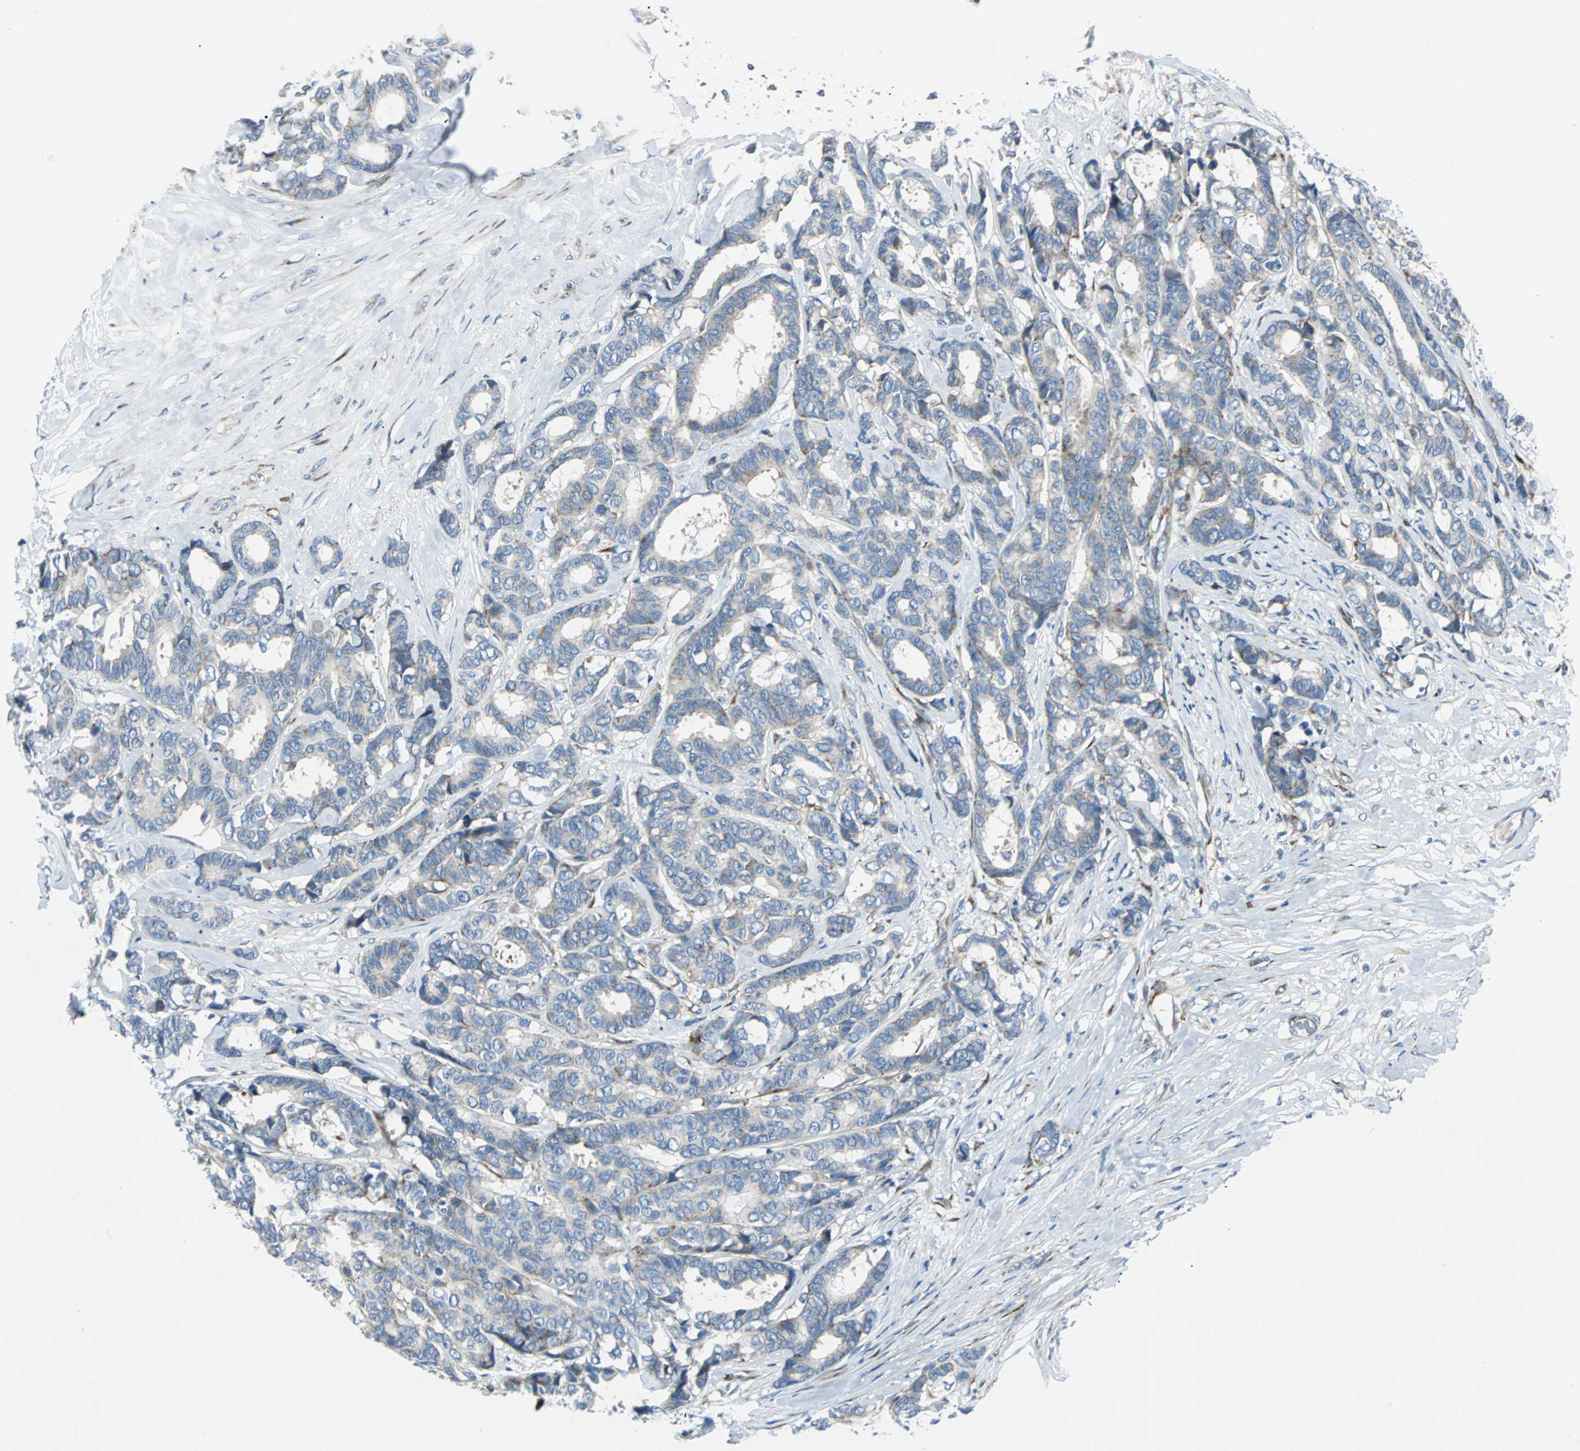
{"staining": {"intensity": "weak", "quantity": "25%-75%", "location": "cytoplasmic/membranous"}, "tissue": "breast cancer", "cell_type": "Tumor cells", "image_type": "cancer", "snomed": [{"axis": "morphology", "description": "Duct carcinoma"}, {"axis": "topography", "description": "Breast"}], "caption": "Immunohistochemical staining of breast cancer (intraductal carcinoma) demonstrates weak cytoplasmic/membranous protein staining in approximately 25%-75% of tumor cells. Using DAB (3,3'-diaminobenzidine) (brown) and hematoxylin (blue) stains, captured at high magnification using brightfield microscopy.", "gene": "BBC3", "patient": {"sex": "female", "age": 87}}